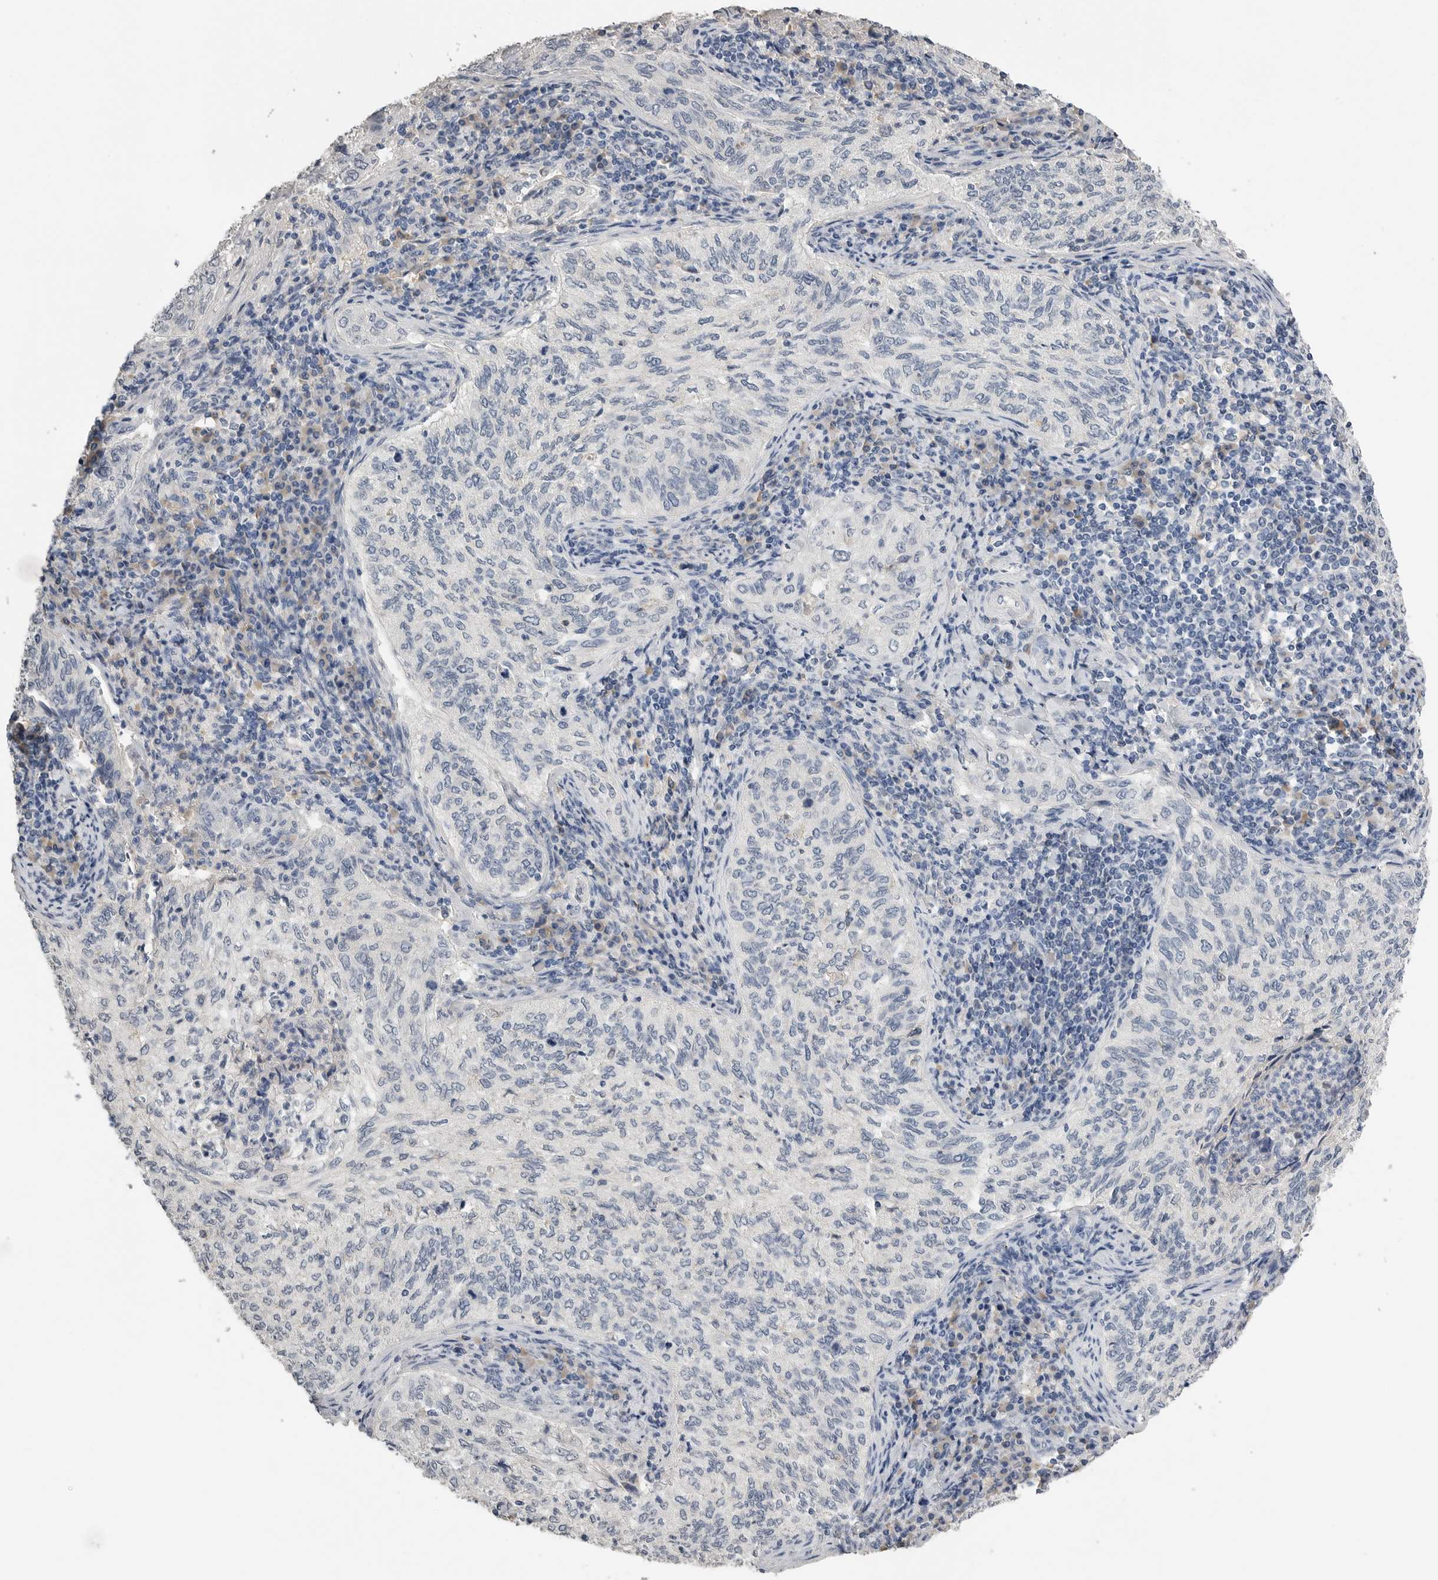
{"staining": {"intensity": "negative", "quantity": "none", "location": "none"}, "tissue": "cervical cancer", "cell_type": "Tumor cells", "image_type": "cancer", "snomed": [{"axis": "morphology", "description": "Squamous cell carcinoma, NOS"}, {"axis": "topography", "description": "Cervix"}], "caption": "An image of cervical cancer (squamous cell carcinoma) stained for a protein reveals no brown staining in tumor cells.", "gene": "FABP6", "patient": {"sex": "female", "age": 30}}